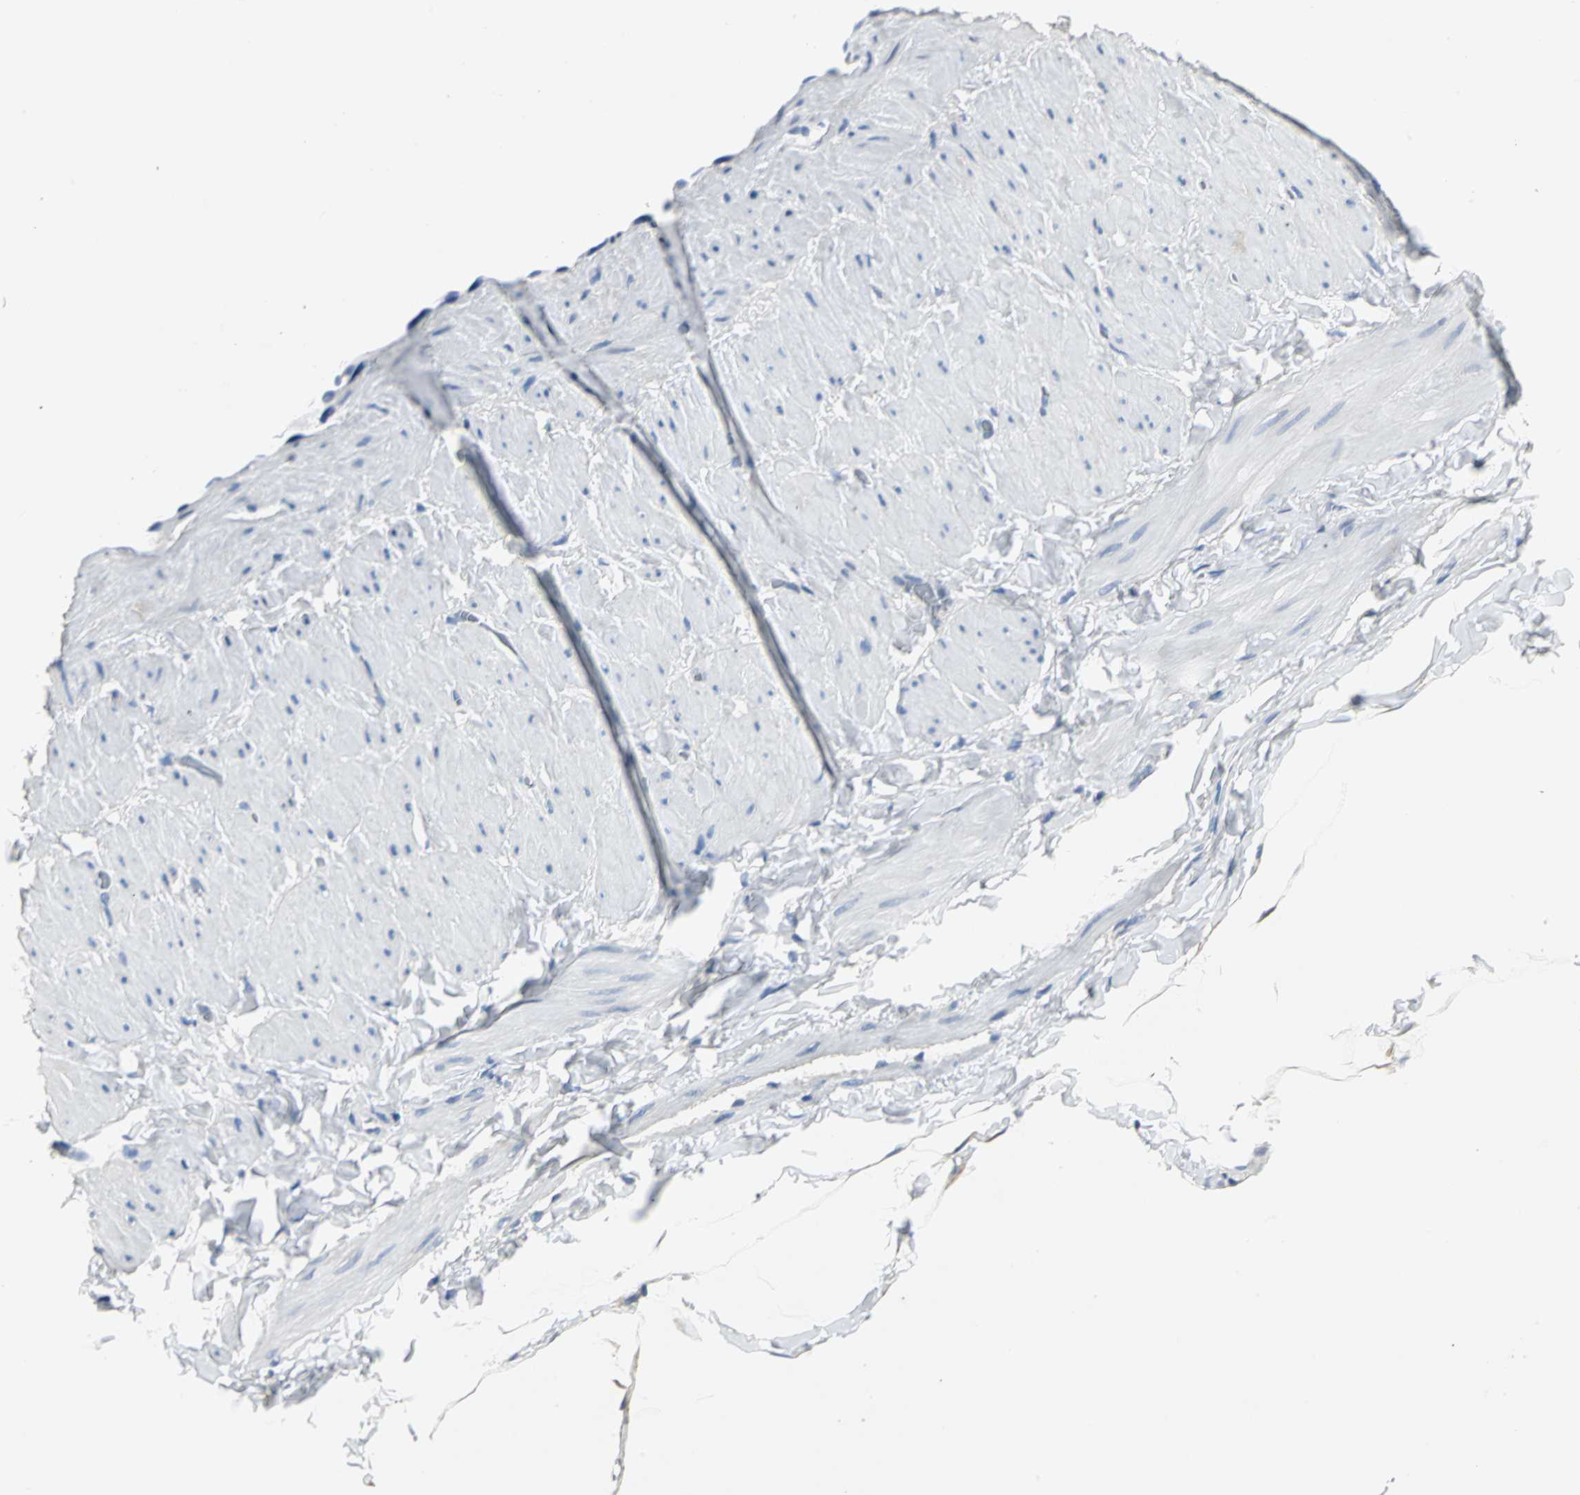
{"staining": {"intensity": "negative", "quantity": "none", "location": "none"}, "tissue": "adipose tissue", "cell_type": "Adipocytes", "image_type": "normal", "snomed": [{"axis": "morphology", "description": "Normal tissue, NOS"}, {"axis": "topography", "description": "Soft tissue"}], "caption": "Immunohistochemistry of normal human adipose tissue shows no positivity in adipocytes.", "gene": "RIPOR1", "patient": {"sex": "male", "age": 26}}